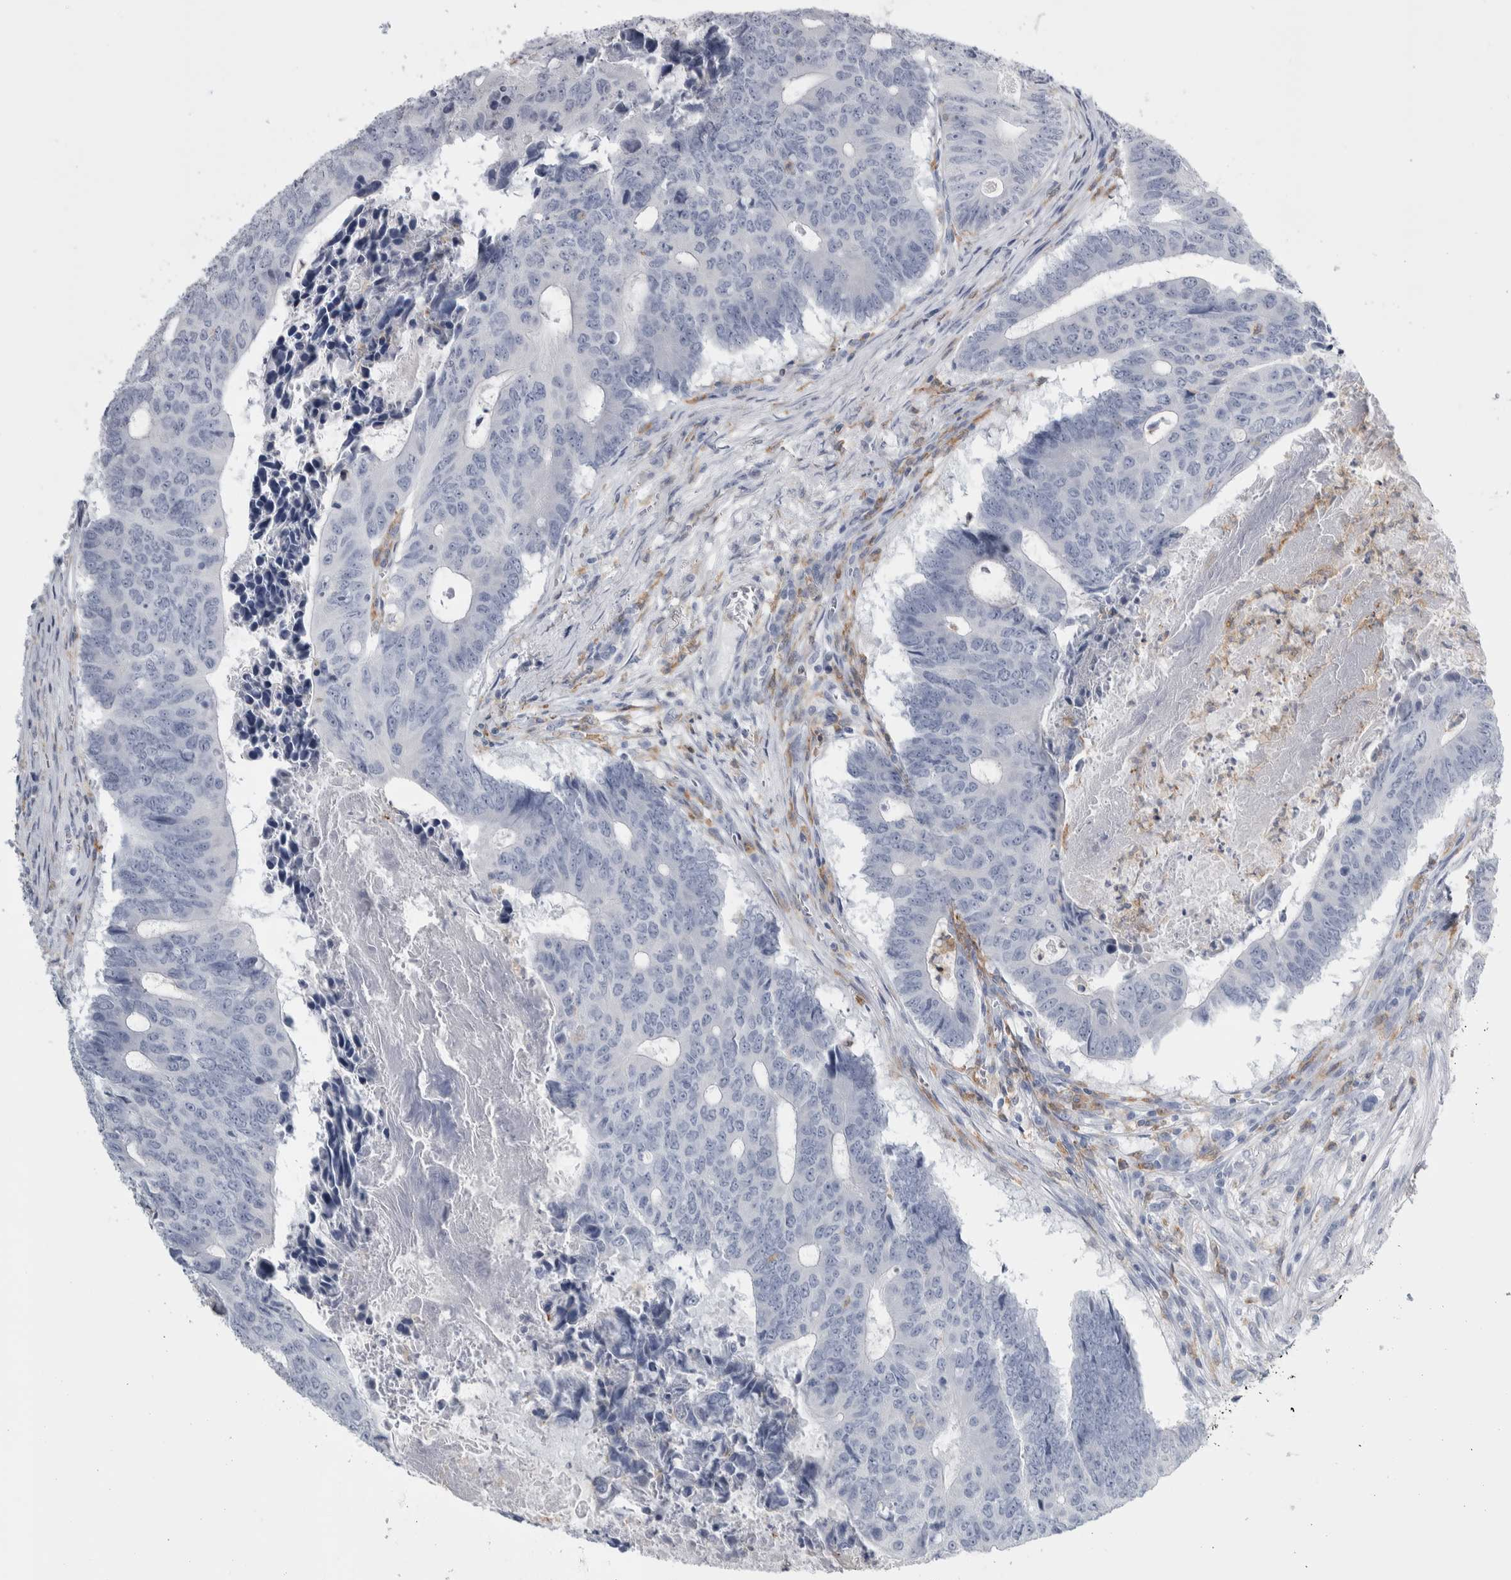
{"staining": {"intensity": "negative", "quantity": "none", "location": "none"}, "tissue": "colorectal cancer", "cell_type": "Tumor cells", "image_type": "cancer", "snomed": [{"axis": "morphology", "description": "Adenocarcinoma, NOS"}, {"axis": "topography", "description": "Colon"}], "caption": "The micrograph shows no staining of tumor cells in adenocarcinoma (colorectal).", "gene": "SKAP2", "patient": {"sex": "male", "age": 87}}